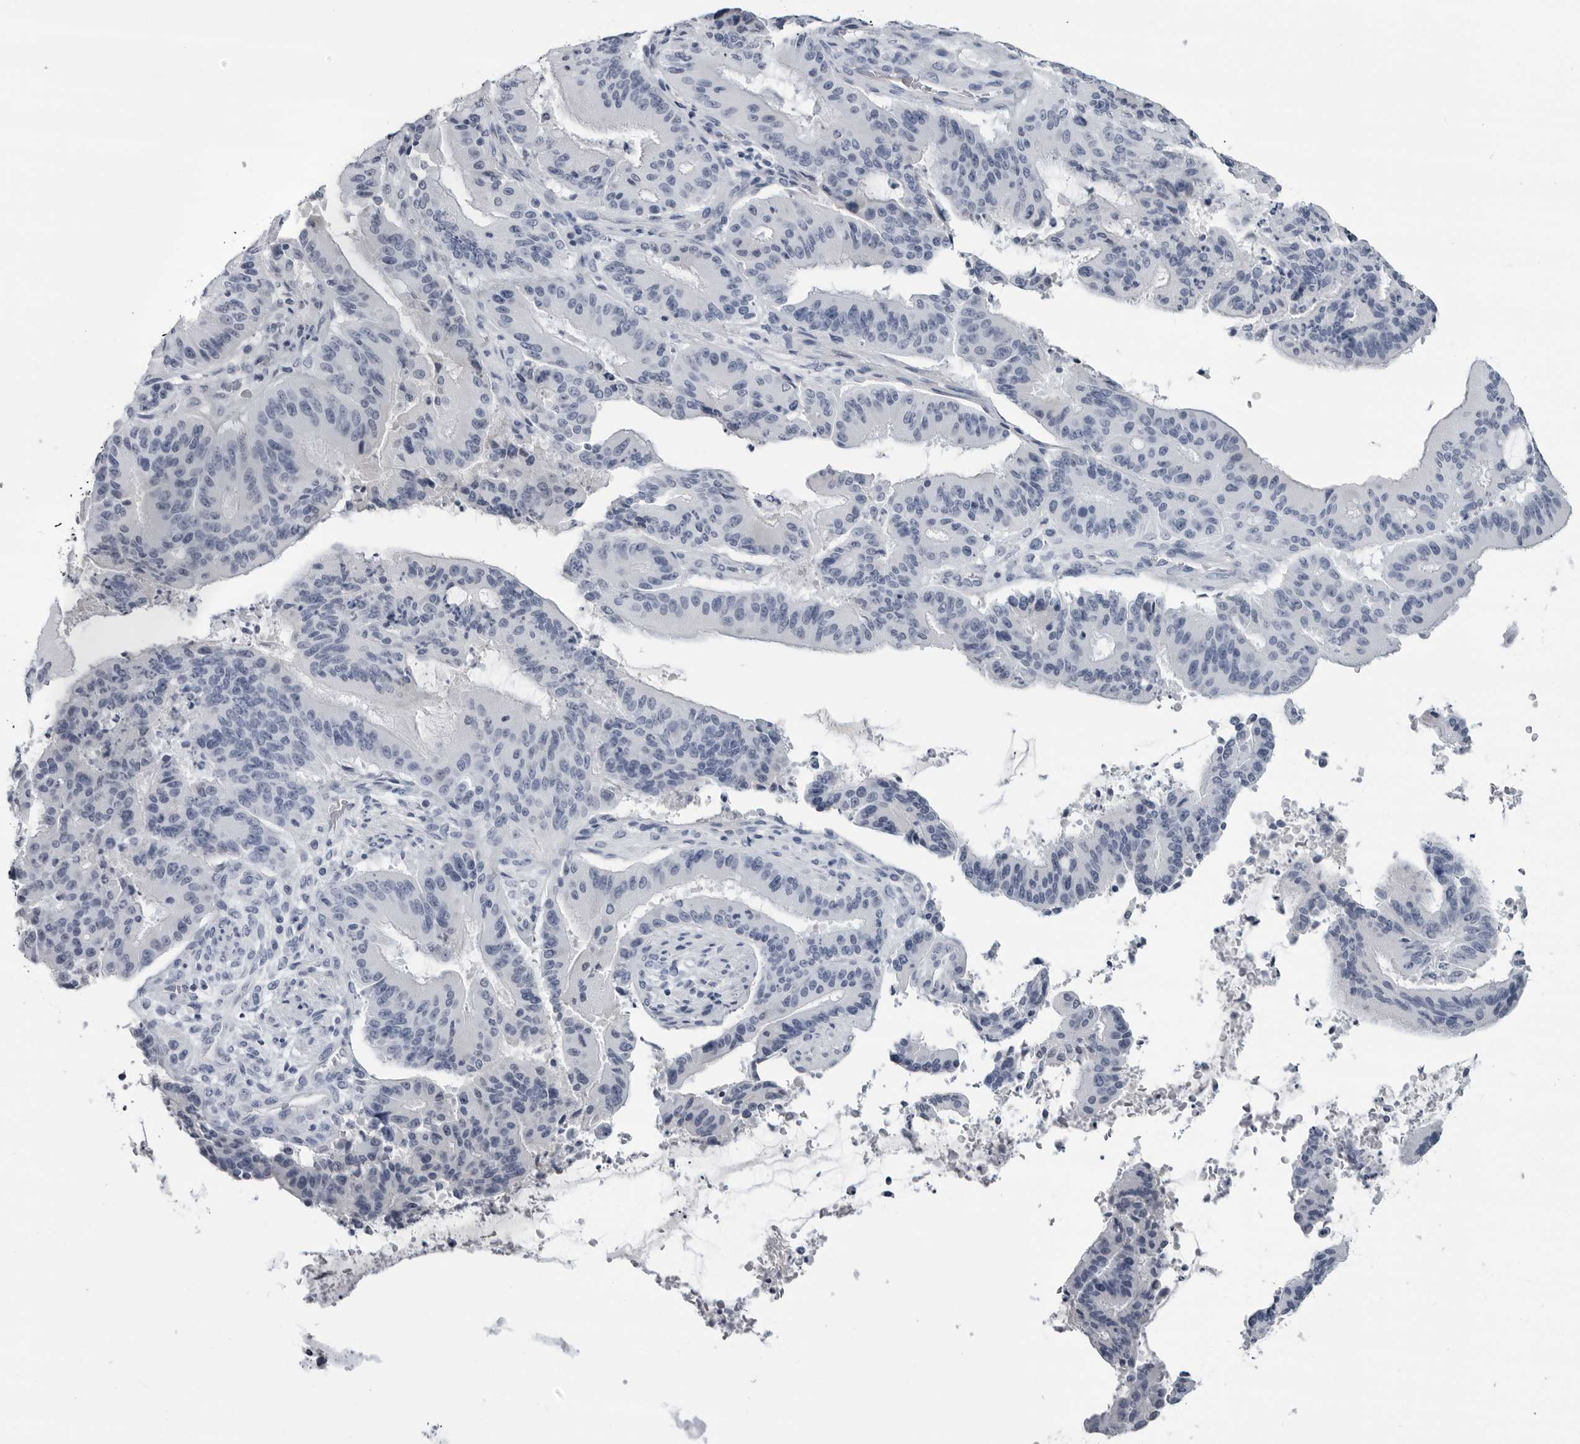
{"staining": {"intensity": "negative", "quantity": "none", "location": "none"}, "tissue": "liver cancer", "cell_type": "Tumor cells", "image_type": "cancer", "snomed": [{"axis": "morphology", "description": "Normal tissue, NOS"}, {"axis": "morphology", "description": "Cholangiocarcinoma"}, {"axis": "topography", "description": "Liver"}, {"axis": "topography", "description": "Peripheral nerve tissue"}], "caption": "An image of liver cancer (cholangiocarcinoma) stained for a protein demonstrates no brown staining in tumor cells. The staining is performed using DAB brown chromogen with nuclei counter-stained in using hematoxylin.", "gene": "AMPD1", "patient": {"sex": "female", "age": 73}}